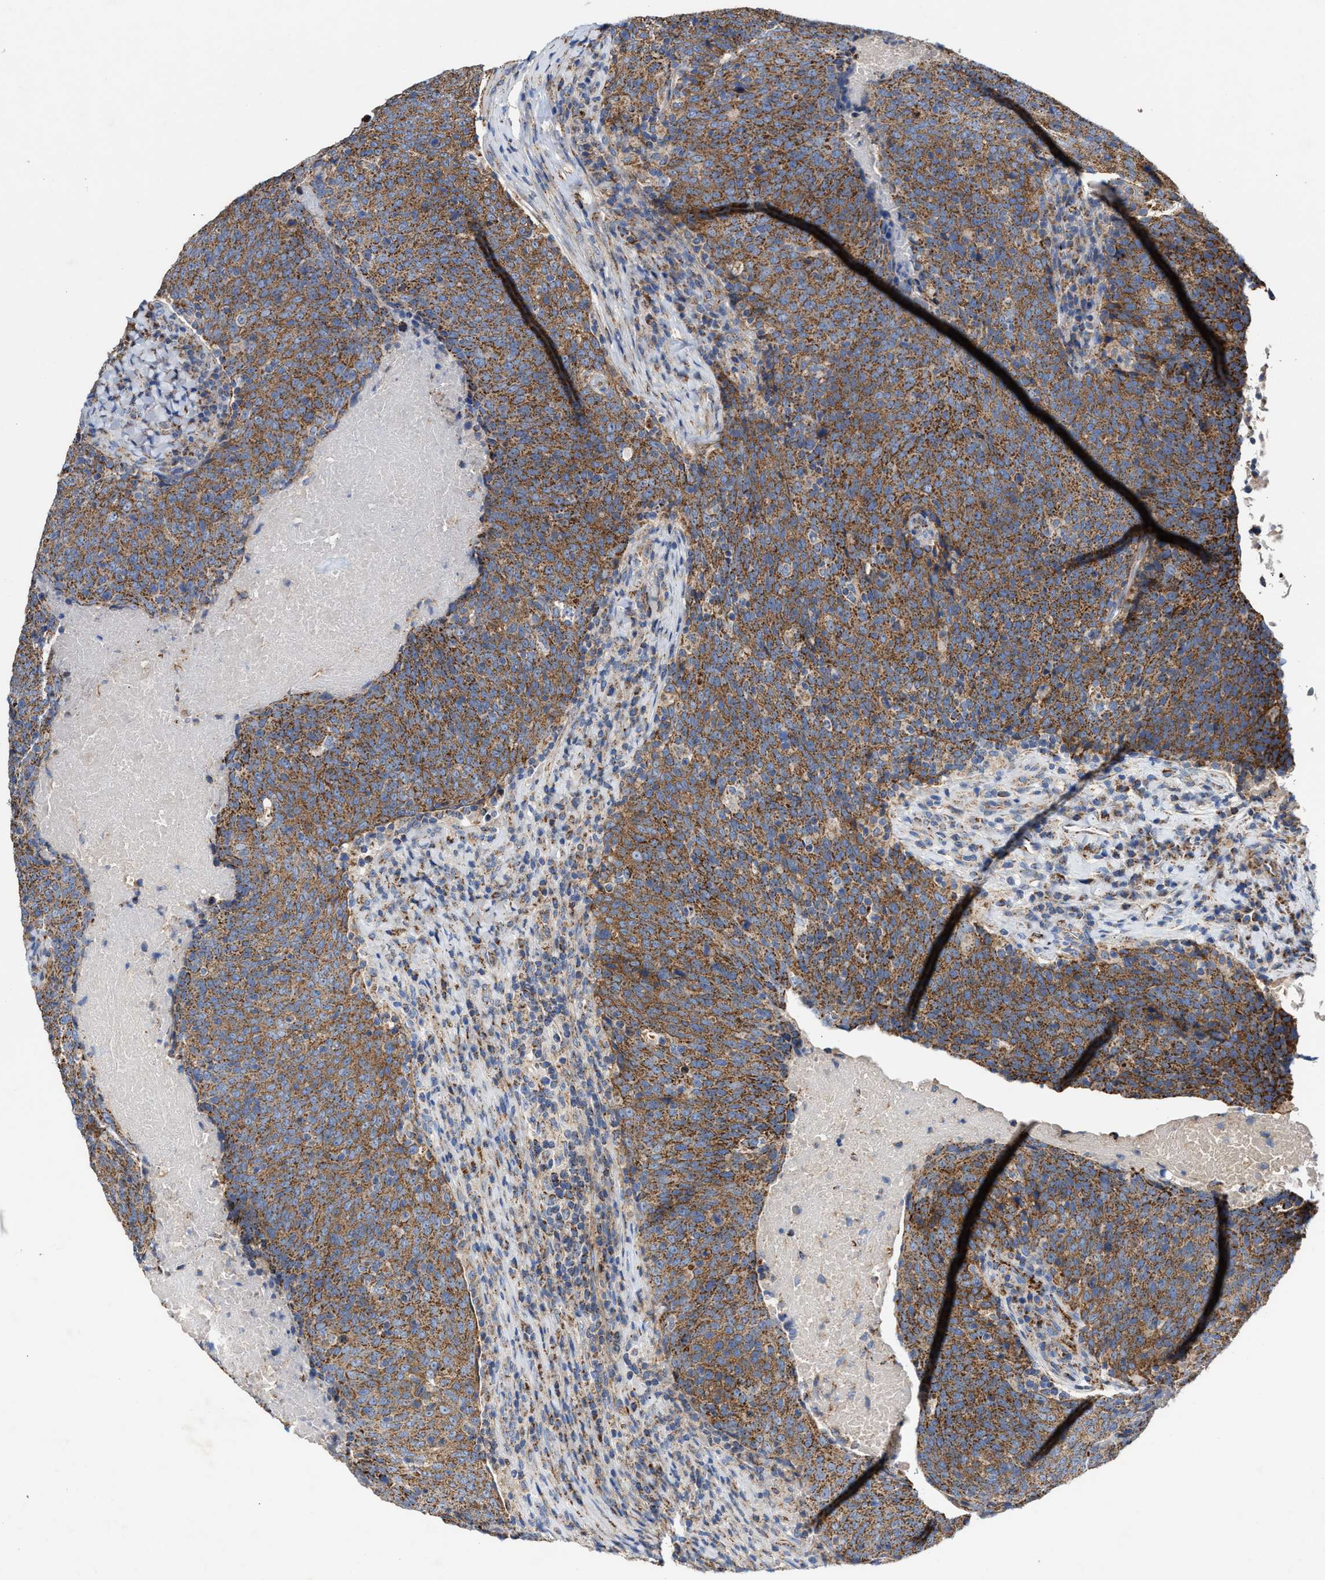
{"staining": {"intensity": "moderate", "quantity": ">75%", "location": "cytoplasmic/membranous"}, "tissue": "head and neck cancer", "cell_type": "Tumor cells", "image_type": "cancer", "snomed": [{"axis": "morphology", "description": "Squamous cell carcinoma, NOS"}, {"axis": "morphology", "description": "Squamous cell carcinoma, metastatic, NOS"}, {"axis": "topography", "description": "Lymph node"}, {"axis": "topography", "description": "Head-Neck"}], "caption": "Immunohistochemical staining of head and neck cancer shows medium levels of moderate cytoplasmic/membranous staining in about >75% of tumor cells.", "gene": "MECR", "patient": {"sex": "male", "age": 62}}